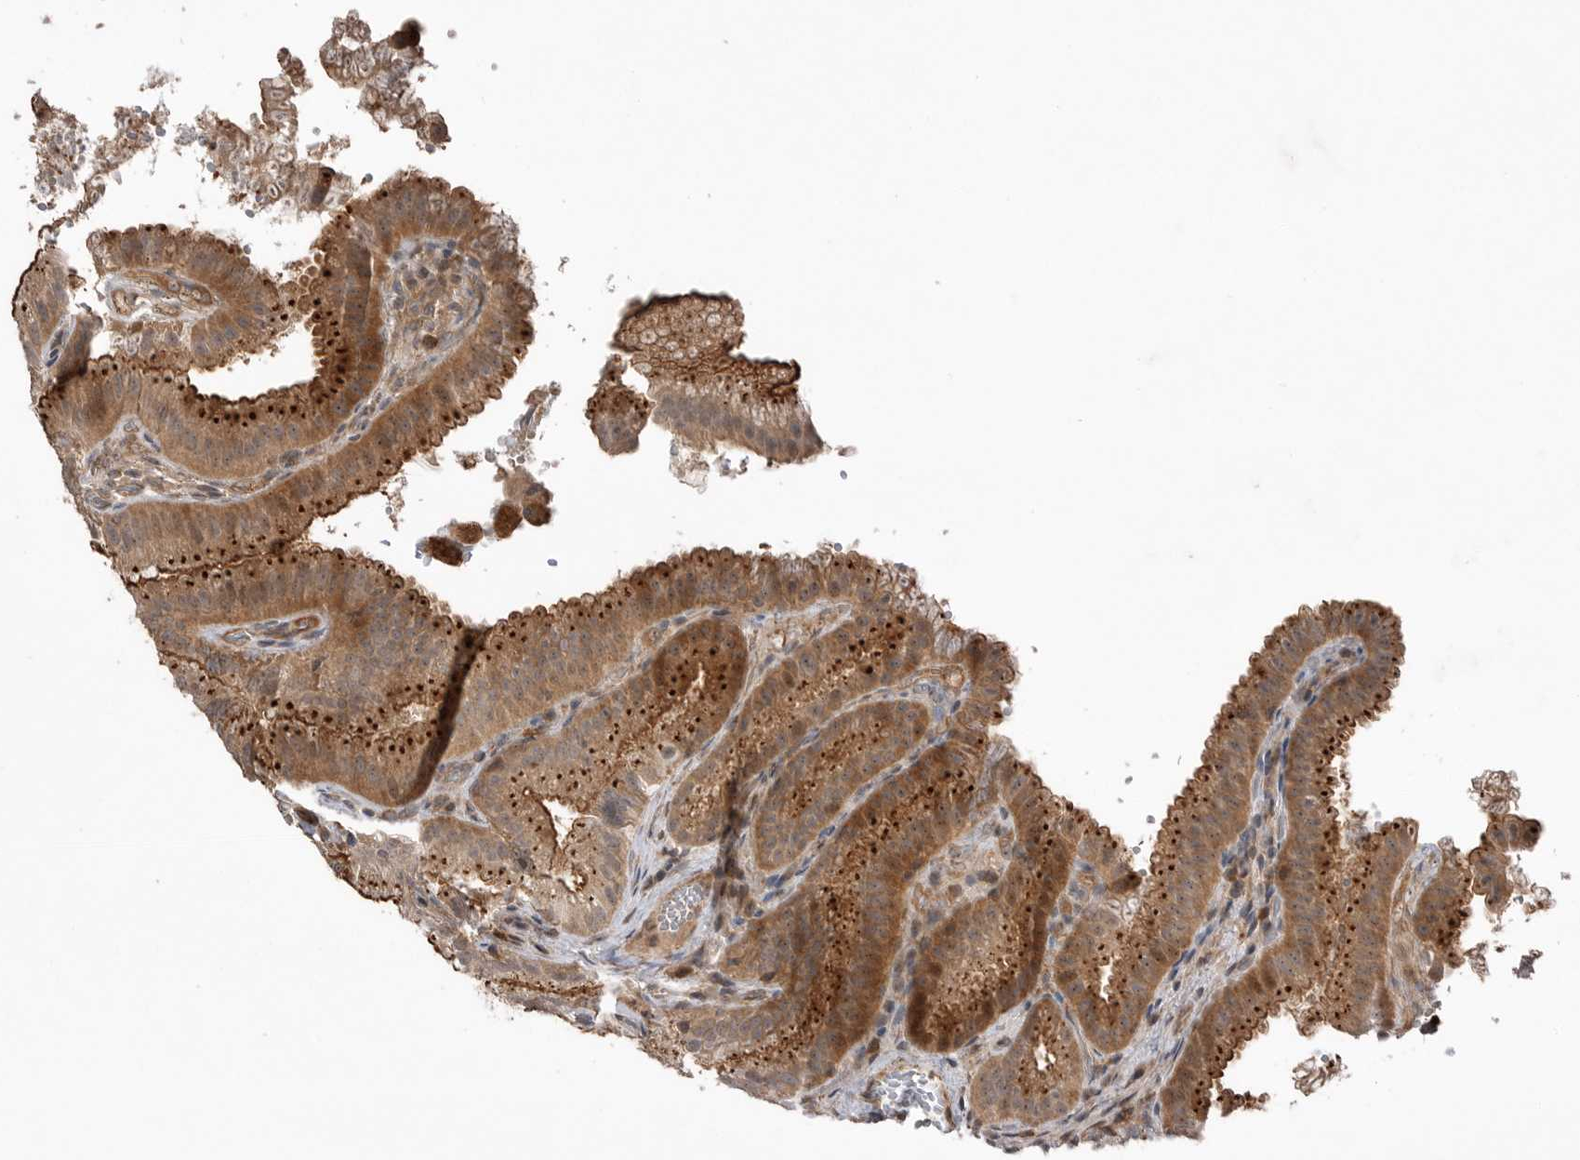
{"staining": {"intensity": "strong", "quantity": ">75%", "location": "cytoplasmic/membranous"}, "tissue": "gallbladder", "cell_type": "Glandular cells", "image_type": "normal", "snomed": [{"axis": "morphology", "description": "Normal tissue, NOS"}, {"axis": "topography", "description": "Gallbladder"}], "caption": "Immunohistochemical staining of normal human gallbladder demonstrates >75% levels of strong cytoplasmic/membranous protein staining in approximately >75% of glandular cells.", "gene": "PEAK1", "patient": {"sex": "female", "age": 30}}